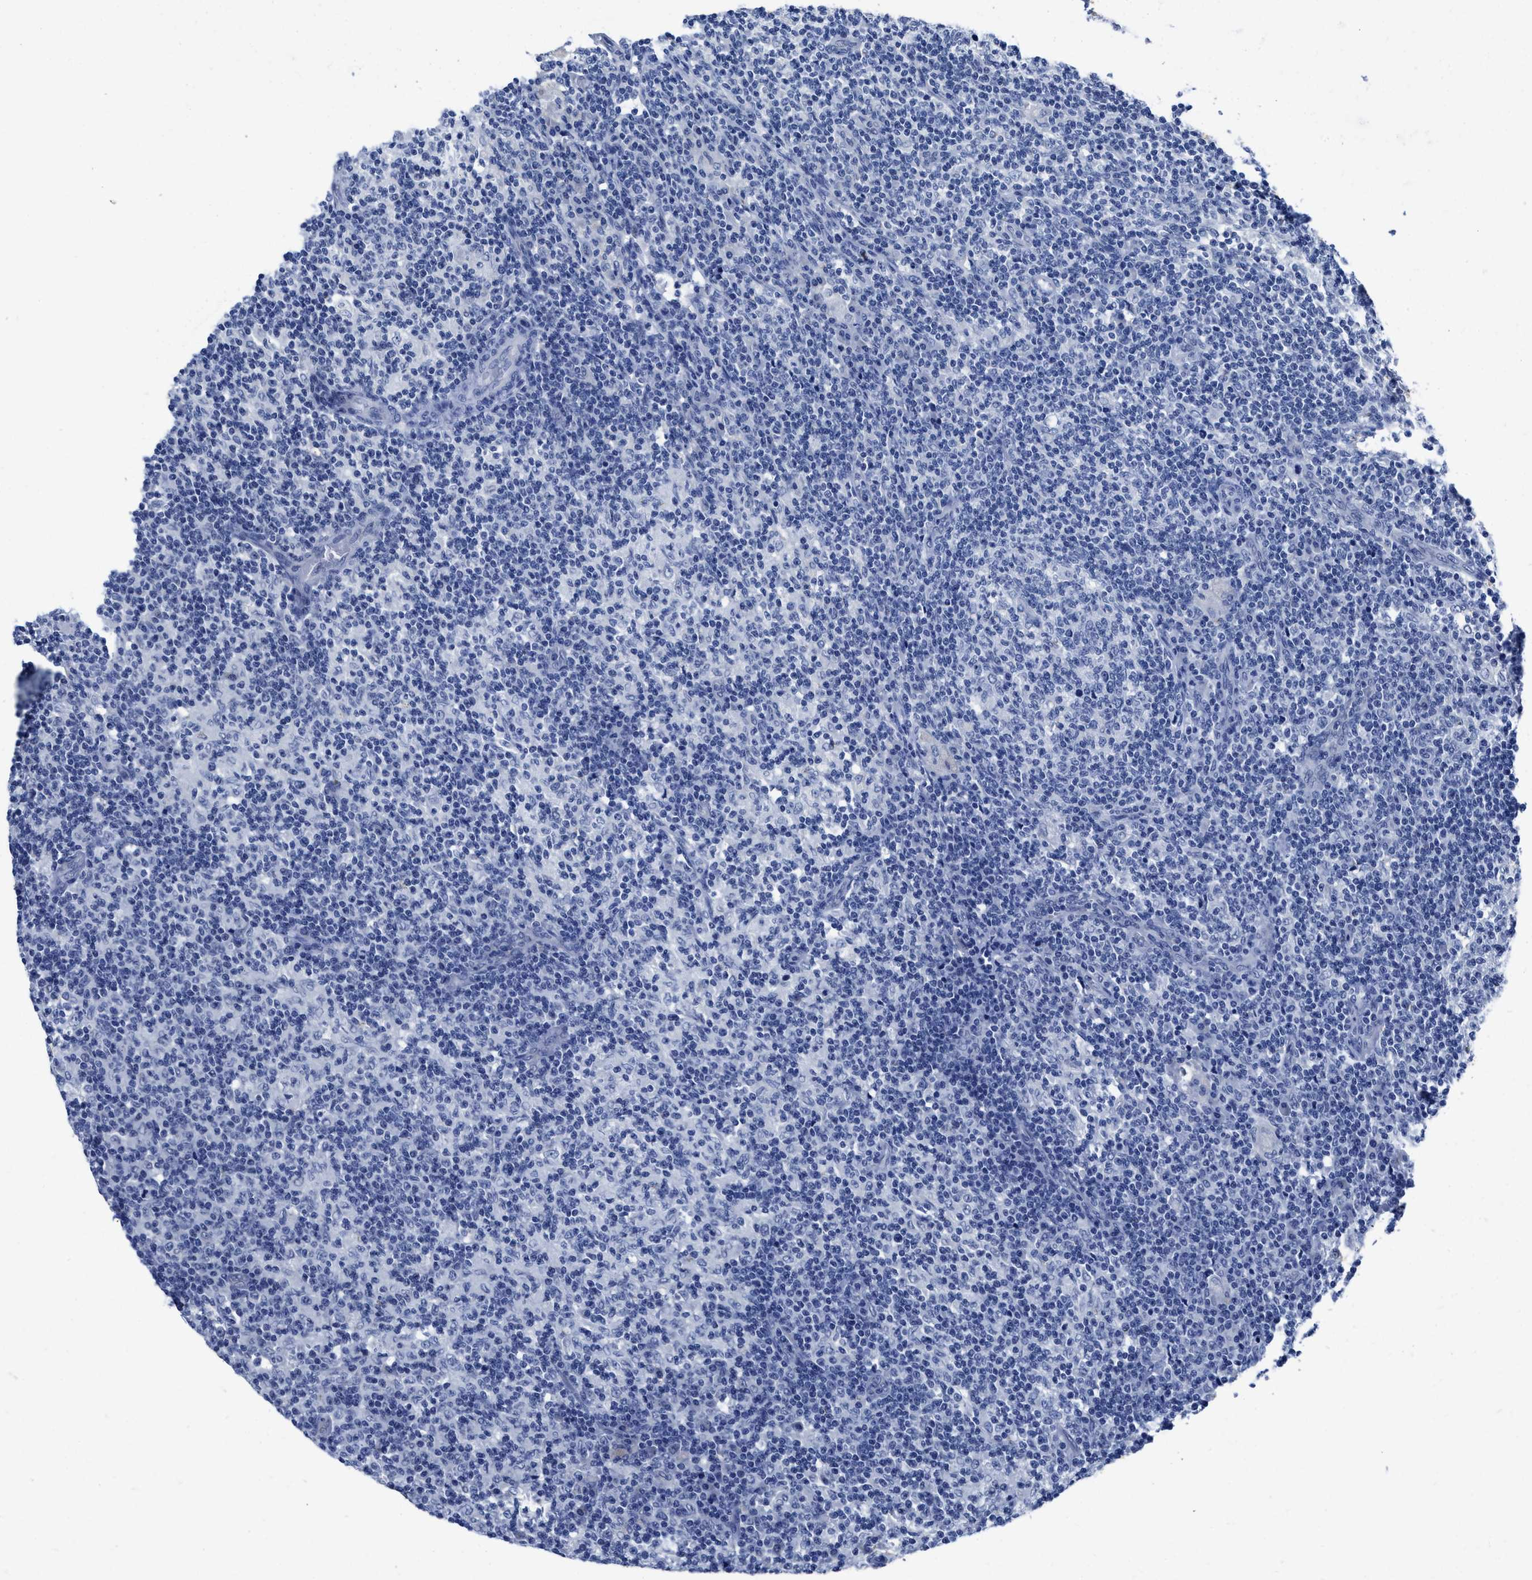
{"staining": {"intensity": "negative", "quantity": "none", "location": "none"}, "tissue": "lymph node", "cell_type": "Germinal center cells", "image_type": "normal", "snomed": [{"axis": "morphology", "description": "Normal tissue, NOS"}, {"axis": "morphology", "description": "Inflammation, NOS"}, {"axis": "topography", "description": "Lymph node"}], "caption": "There is no significant staining in germinal center cells of lymph node.", "gene": "HOOK1", "patient": {"sex": "male", "age": 55}}